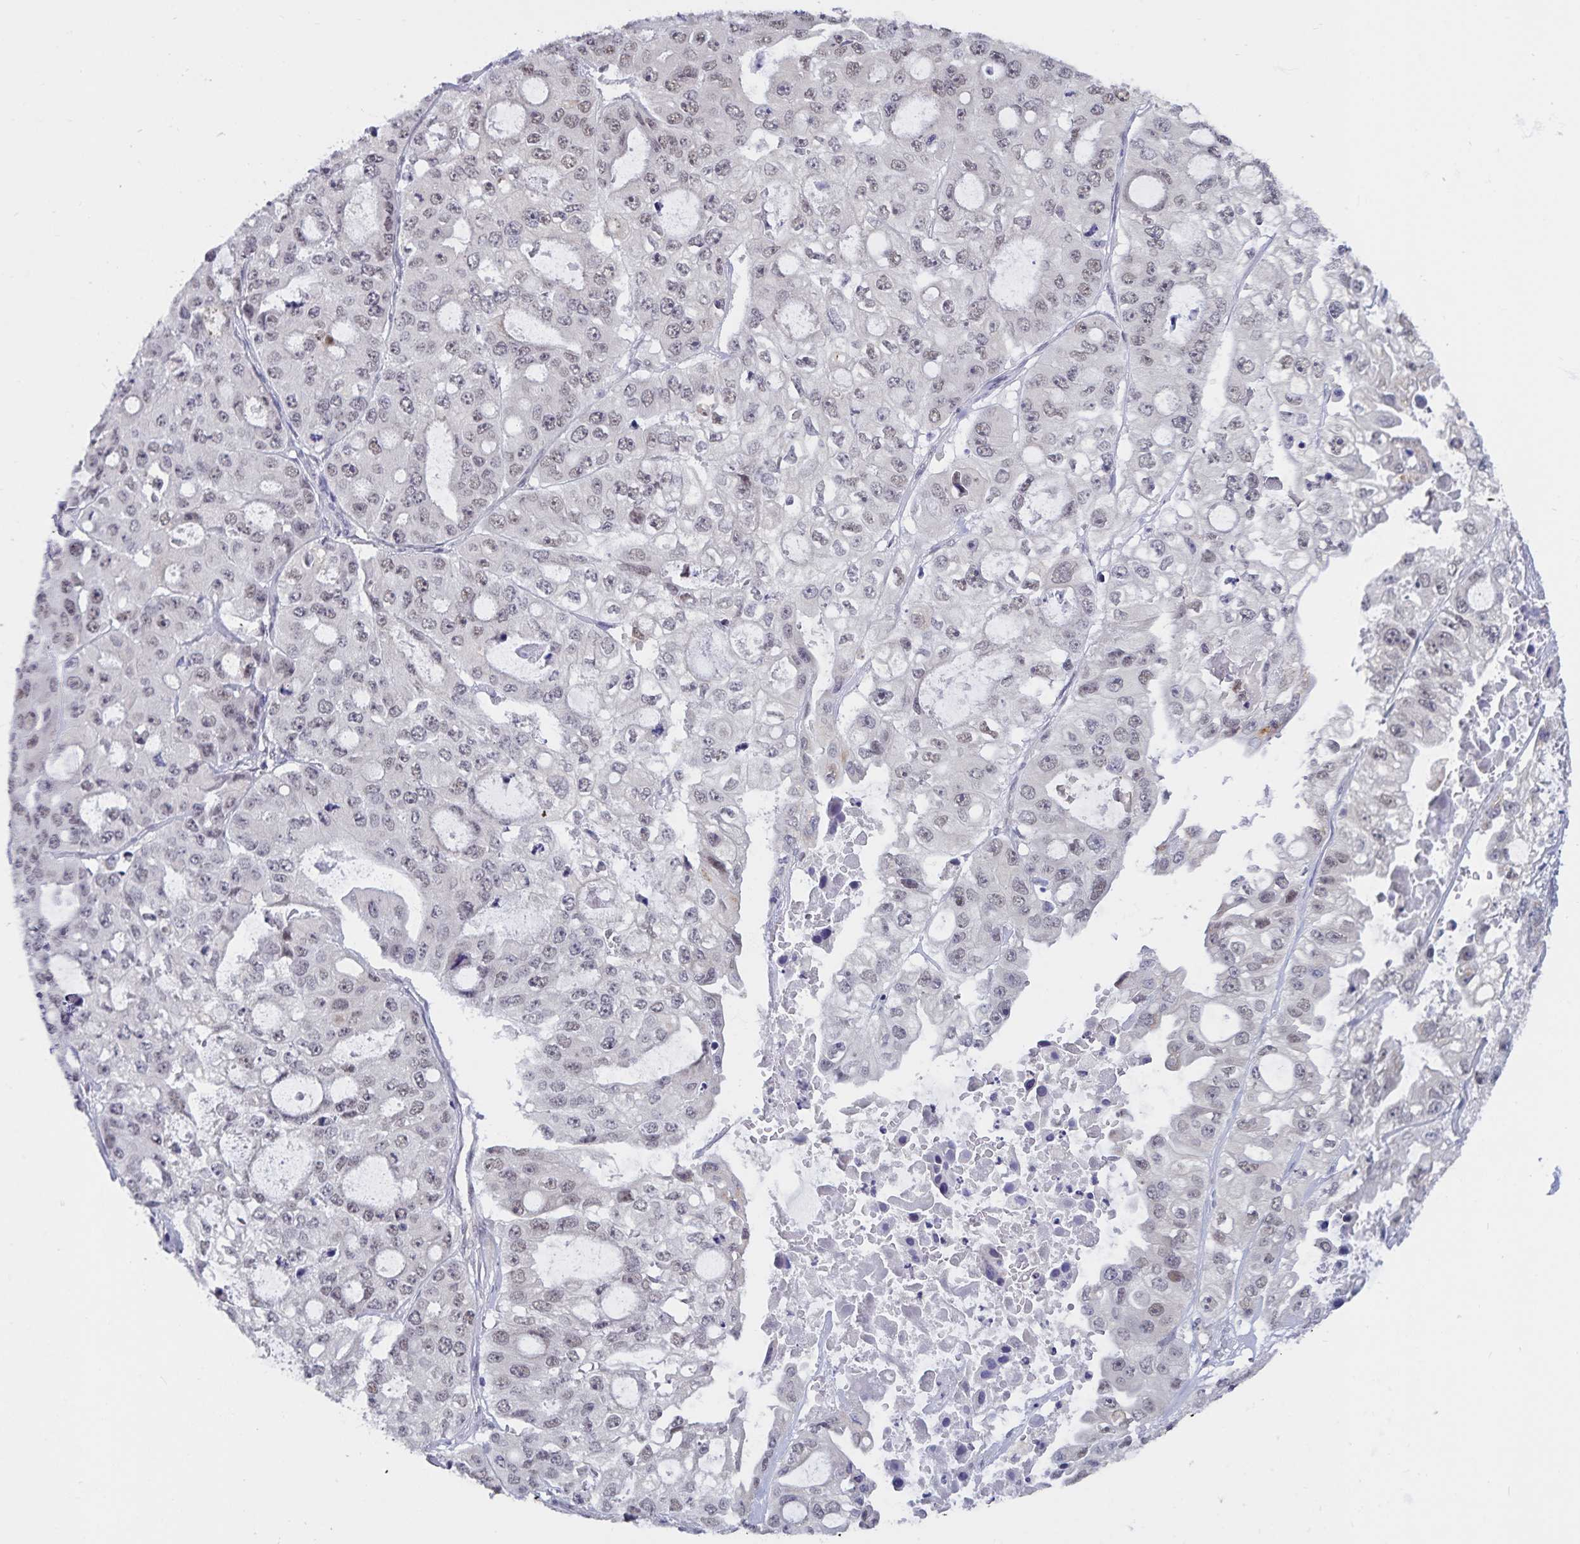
{"staining": {"intensity": "weak", "quantity": "<25%", "location": "nuclear"}, "tissue": "ovarian cancer", "cell_type": "Tumor cells", "image_type": "cancer", "snomed": [{"axis": "morphology", "description": "Cystadenocarcinoma, serous, NOS"}, {"axis": "topography", "description": "Ovary"}], "caption": "Immunohistochemistry (IHC) photomicrograph of ovarian cancer stained for a protein (brown), which demonstrates no expression in tumor cells.", "gene": "ATP2A2", "patient": {"sex": "female", "age": 56}}